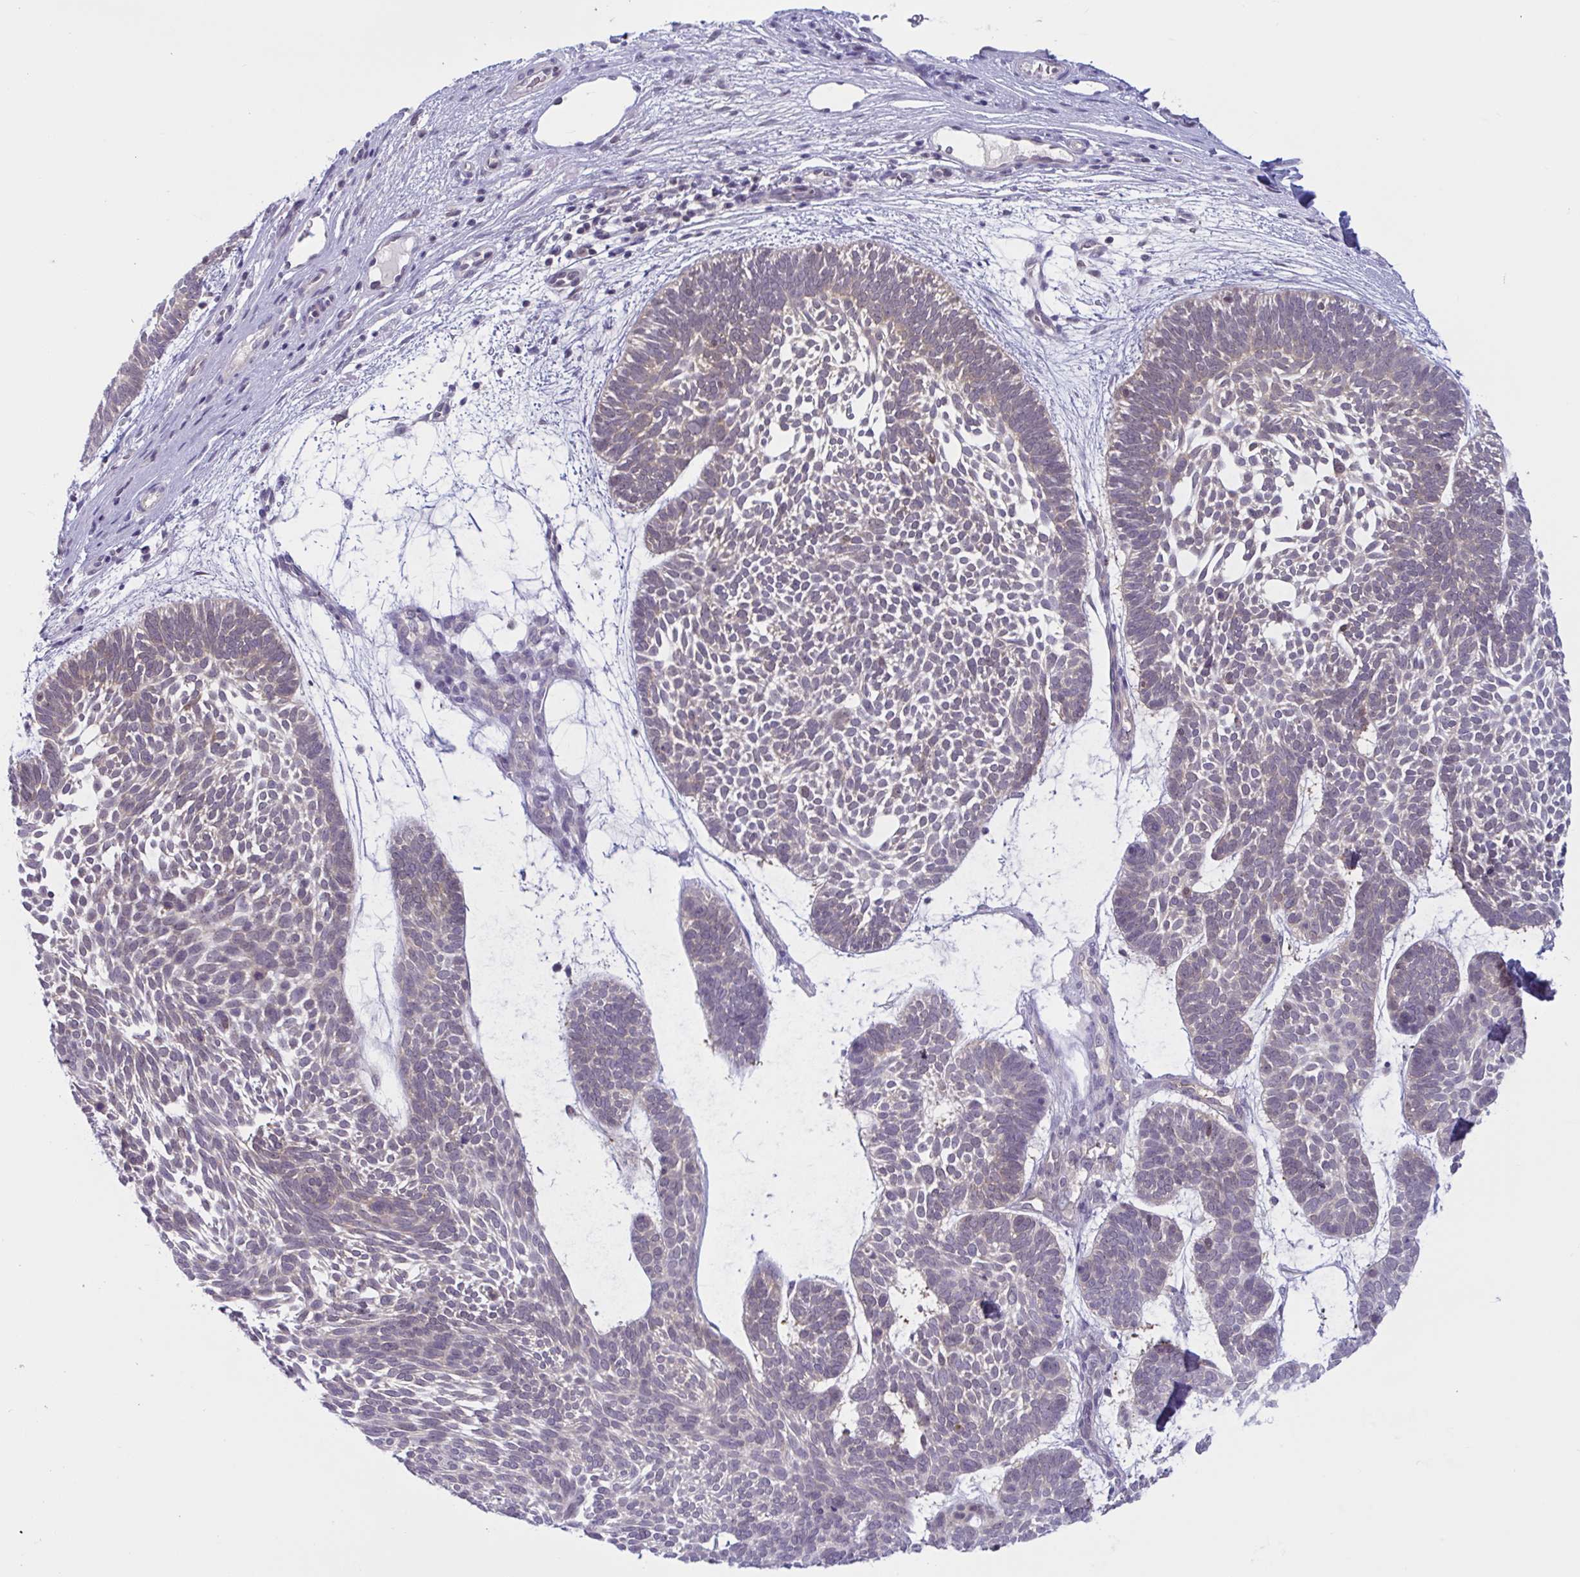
{"staining": {"intensity": "weak", "quantity": "25%-75%", "location": "cytoplasmic/membranous"}, "tissue": "skin cancer", "cell_type": "Tumor cells", "image_type": "cancer", "snomed": [{"axis": "morphology", "description": "Basal cell carcinoma"}, {"axis": "topography", "description": "Skin"}, {"axis": "topography", "description": "Skin of face"}], "caption": "High-magnification brightfield microscopy of skin cancer stained with DAB (brown) and counterstained with hematoxylin (blue). tumor cells exhibit weak cytoplasmic/membranous expression is appreciated in approximately25%-75% of cells.", "gene": "TSN", "patient": {"sex": "male", "age": 83}}